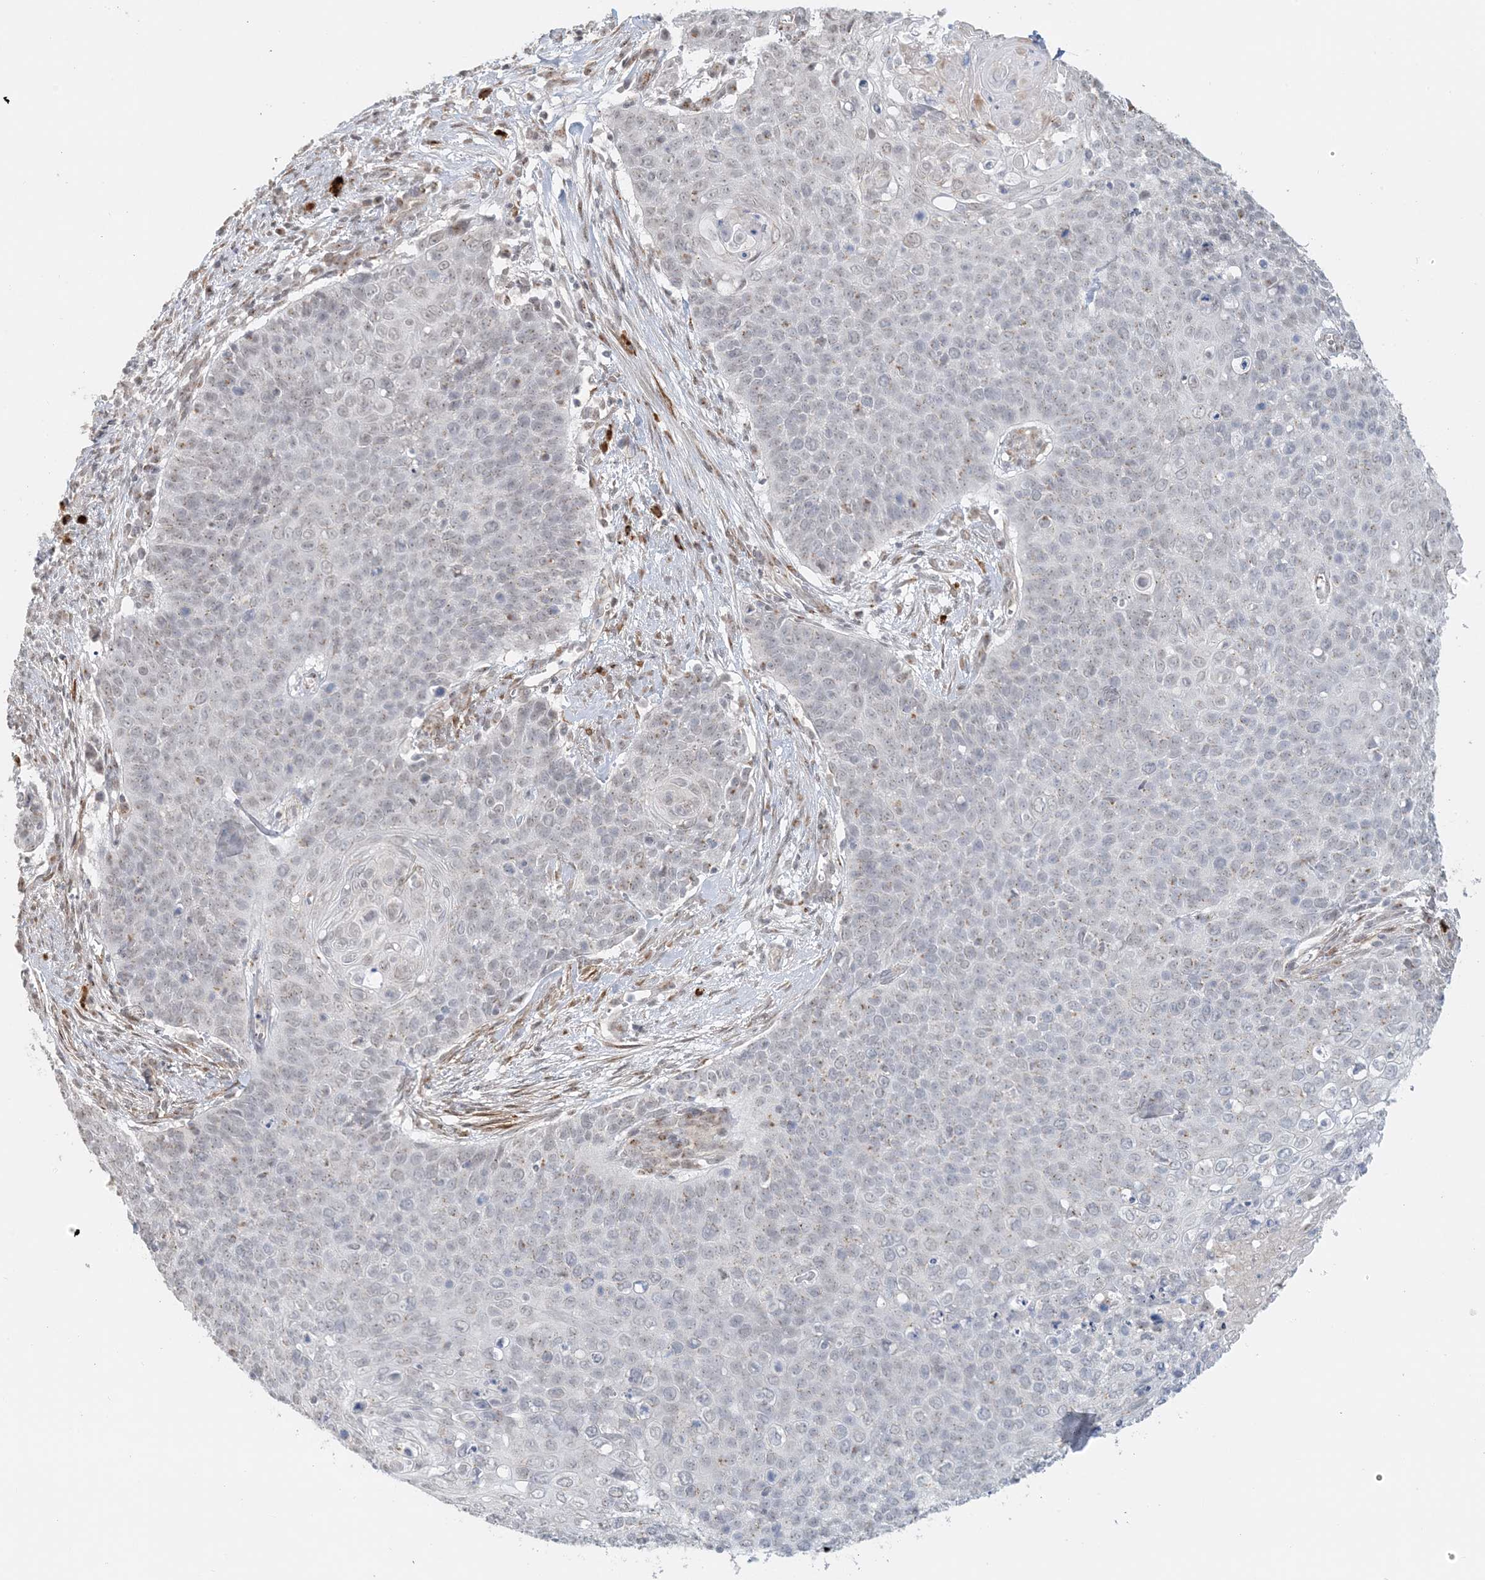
{"staining": {"intensity": "negative", "quantity": "none", "location": "none"}, "tissue": "cervical cancer", "cell_type": "Tumor cells", "image_type": "cancer", "snomed": [{"axis": "morphology", "description": "Squamous cell carcinoma, NOS"}, {"axis": "topography", "description": "Cervix"}], "caption": "A high-resolution photomicrograph shows IHC staining of cervical squamous cell carcinoma, which shows no significant expression in tumor cells.", "gene": "ZCCHC4", "patient": {"sex": "female", "age": 39}}